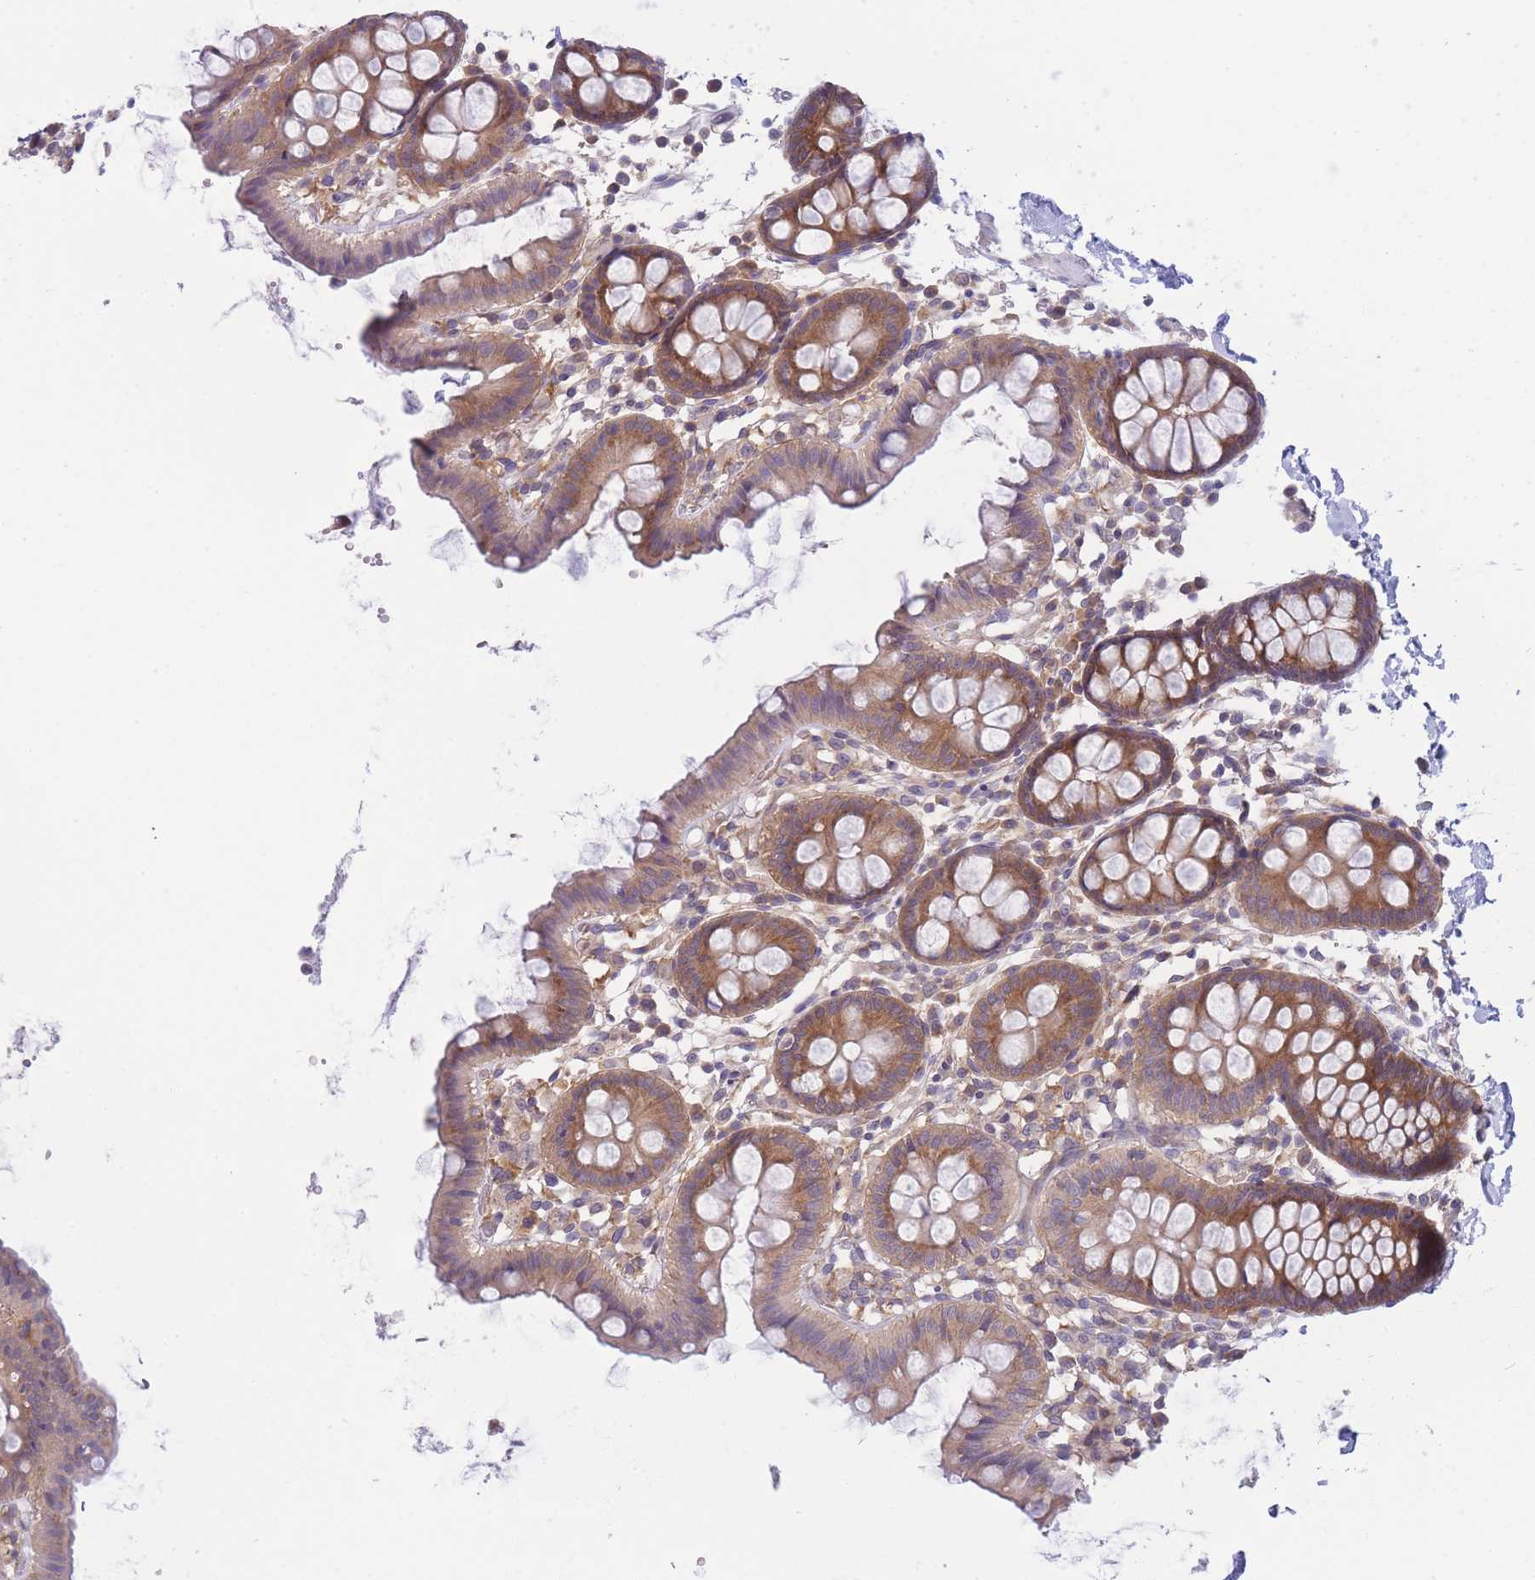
{"staining": {"intensity": "moderate", "quantity": ">75%", "location": "cytoplasmic/membranous"}, "tissue": "colon", "cell_type": "Glandular cells", "image_type": "normal", "snomed": [{"axis": "morphology", "description": "Normal tissue, NOS"}, {"axis": "topography", "description": "Colon"}], "caption": "Immunohistochemistry staining of unremarkable colon, which displays medium levels of moderate cytoplasmic/membranous positivity in about >75% of glandular cells indicating moderate cytoplasmic/membranous protein positivity. The staining was performed using DAB (brown) for protein detection and nuclei were counterstained in hematoxylin (blue).", "gene": "PFDN6", "patient": {"sex": "male", "age": 75}}